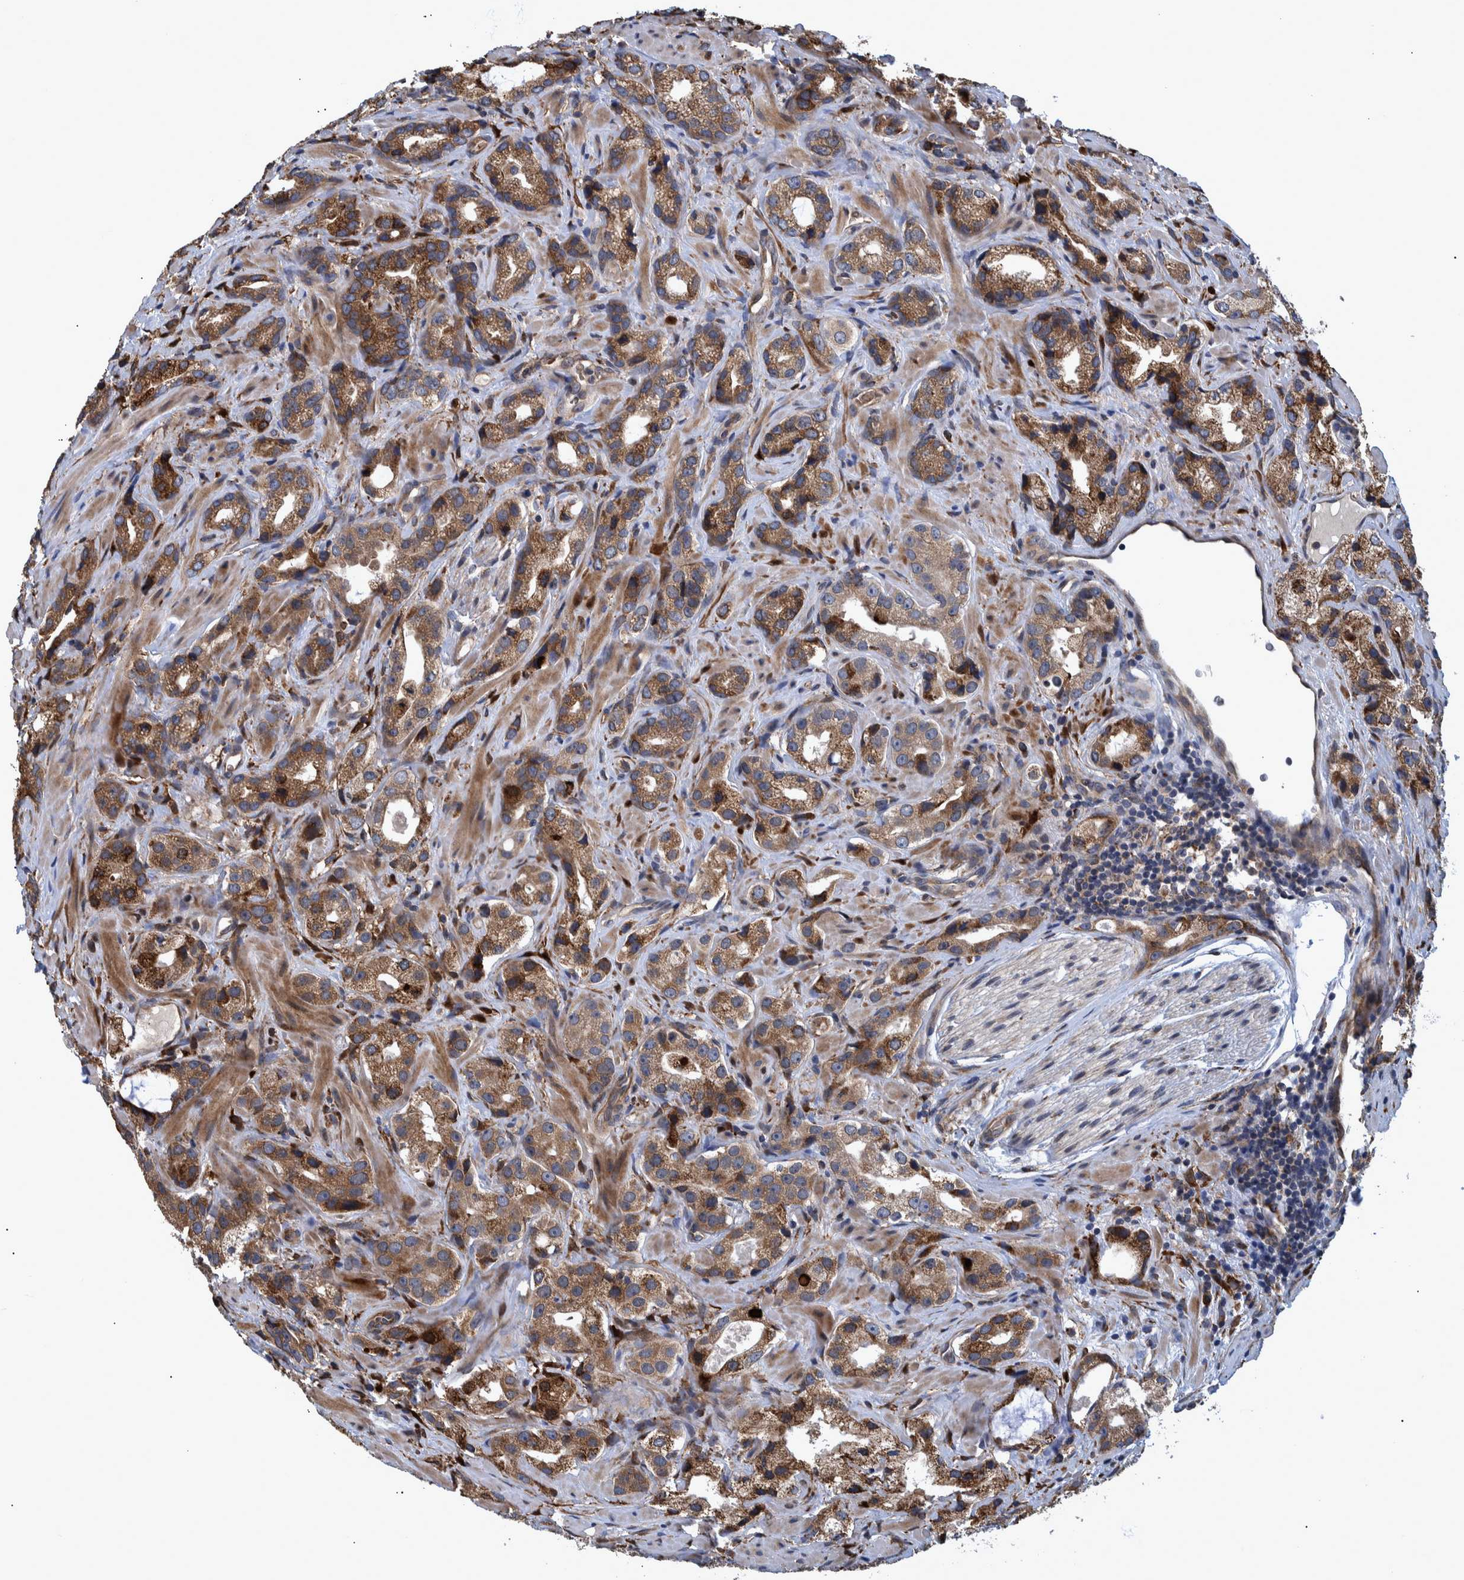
{"staining": {"intensity": "moderate", "quantity": ">75%", "location": "cytoplasmic/membranous"}, "tissue": "prostate cancer", "cell_type": "Tumor cells", "image_type": "cancer", "snomed": [{"axis": "morphology", "description": "Adenocarcinoma, High grade"}, {"axis": "topography", "description": "Prostate"}], "caption": "High-grade adenocarcinoma (prostate) tissue demonstrates moderate cytoplasmic/membranous expression in approximately >75% of tumor cells (DAB IHC with brightfield microscopy, high magnification).", "gene": "SPAG5", "patient": {"sex": "male", "age": 63}}